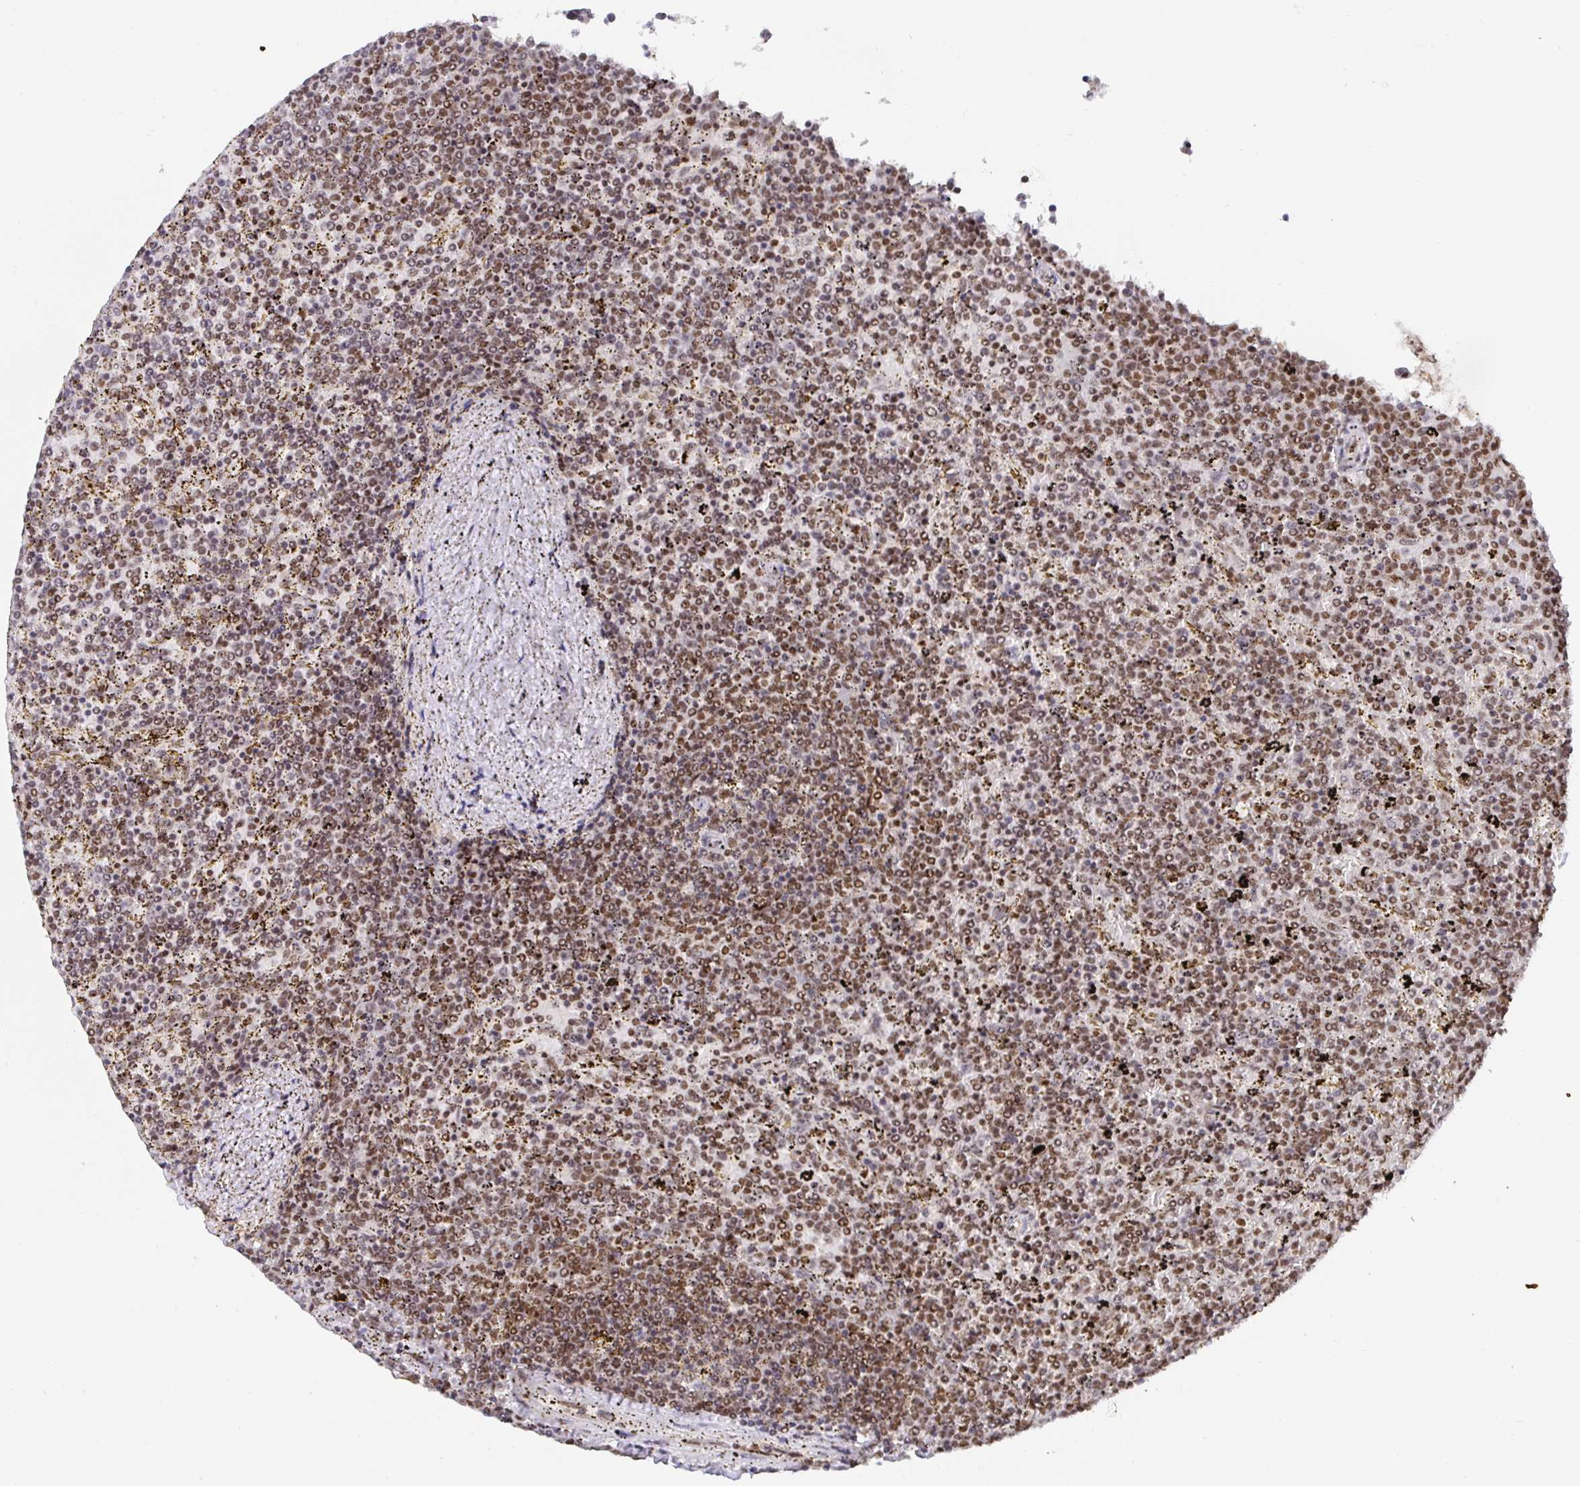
{"staining": {"intensity": "moderate", "quantity": ">75%", "location": "nuclear"}, "tissue": "lymphoma", "cell_type": "Tumor cells", "image_type": "cancer", "snomed": [{"axis": "morphology", "description": "Malignant lymphoma, non-Hodgkin's type, Low grade"}, {"axis": "topography", "description": "Spleen"}], "caption": "The image displays staining of low-grade malignant lymphoma, non-Hodgkin's type, revealing moderate nuclear protein staining (brown color) within tumor cells. The staining is performed using DAB brown chromogen to label protein expression. The nuclei are counter-stained blue using hematoxylin.", "gene": "USF1", "patient": {"sex": "female", "age": 77}}